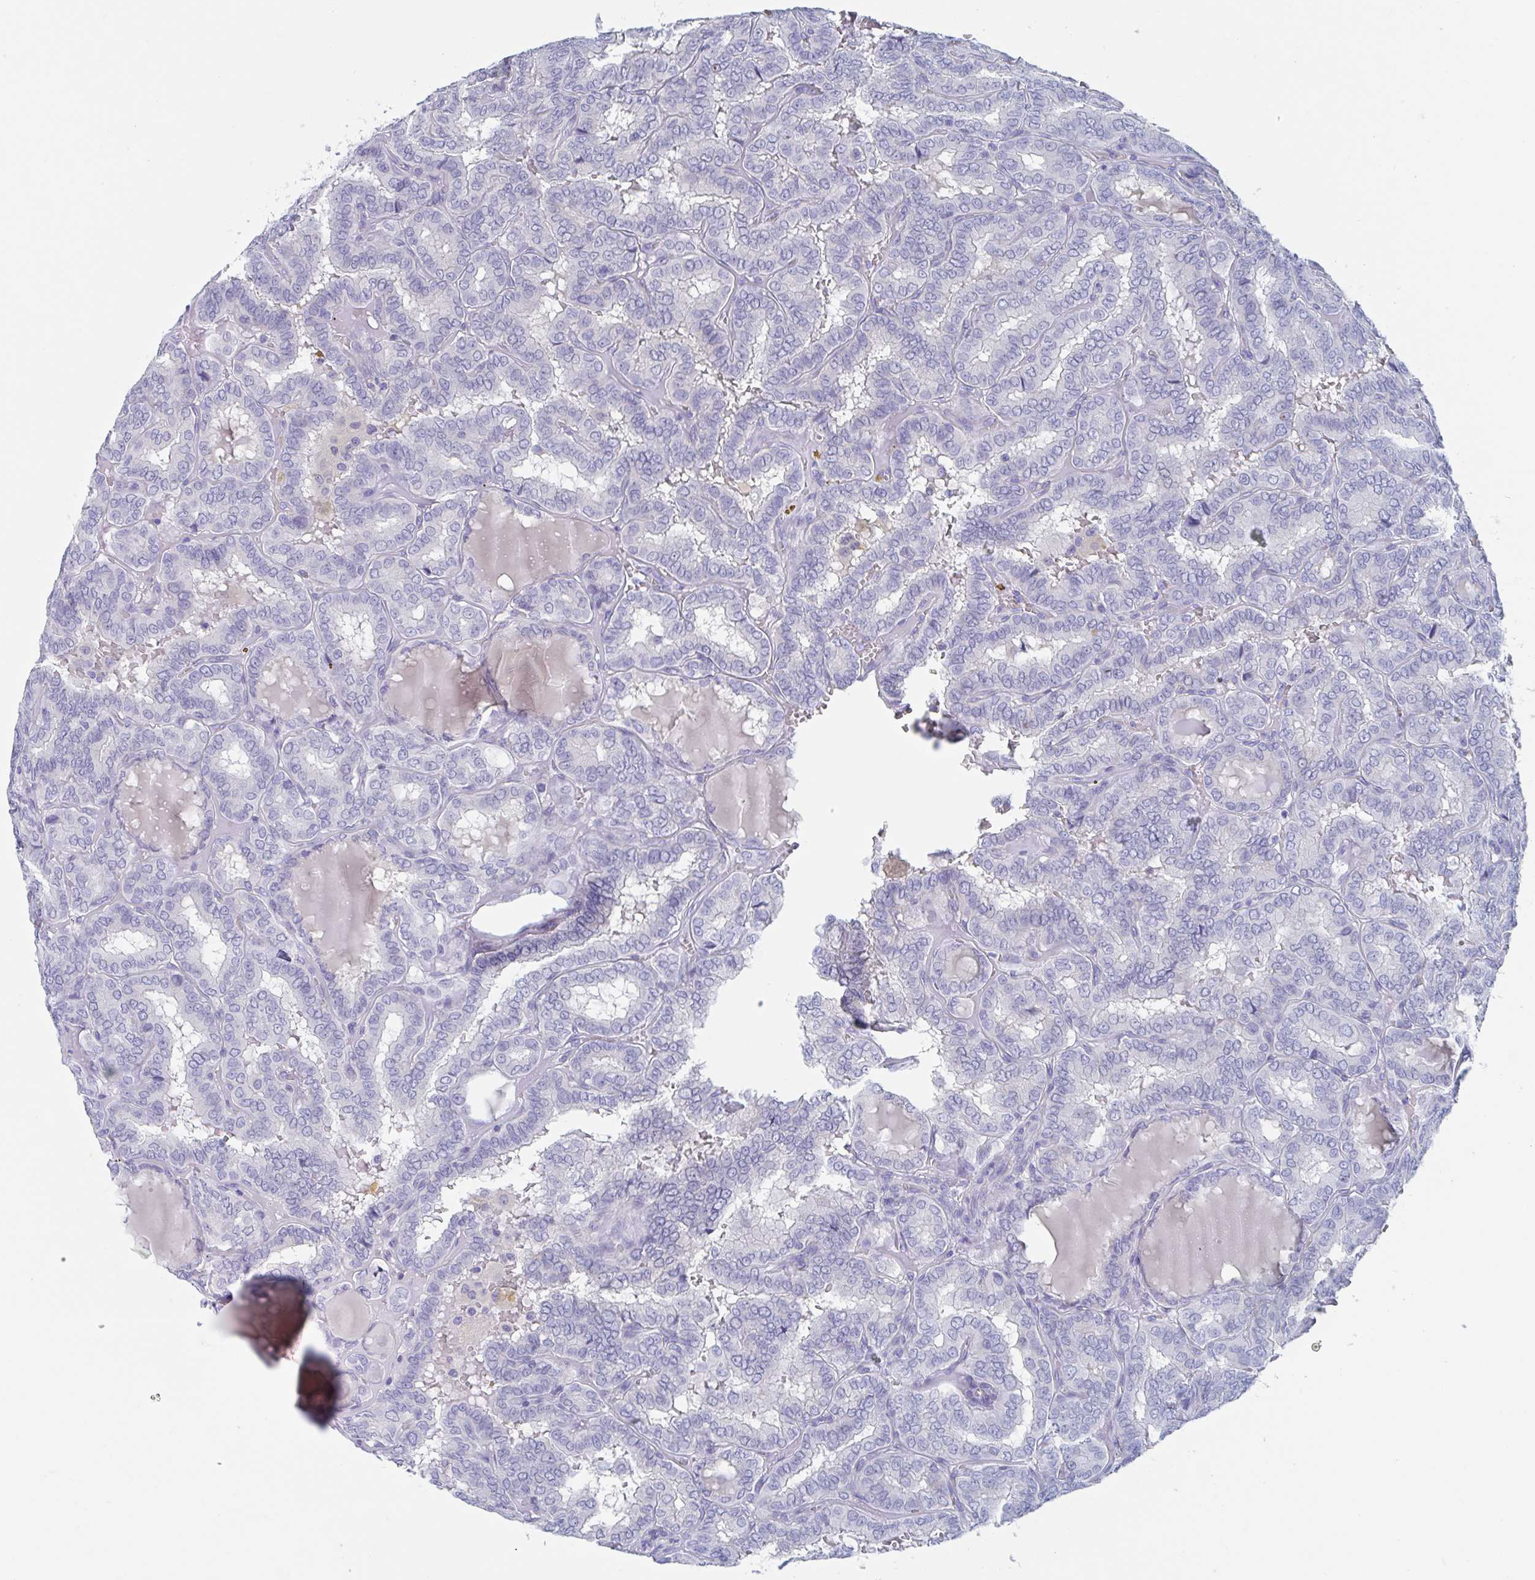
{"staining": {"intensity": "negative", "quantity": "none", "location": "none"}, "tissue": "thyroid cancer", "cell_type": "Tumor cells", "image_type": "cancer", "snomed": [{"axis": "morphology", "description": "Papillary adenocarcinoma, NOS"}, {"axis": "topography", "description": "Thyroid gland"}], "caption": "IHC of thyroid cancer exhibits no expression in tumor cells.", "gene": "DPEP3", "patient": {"sex": "female", "age": 46}}